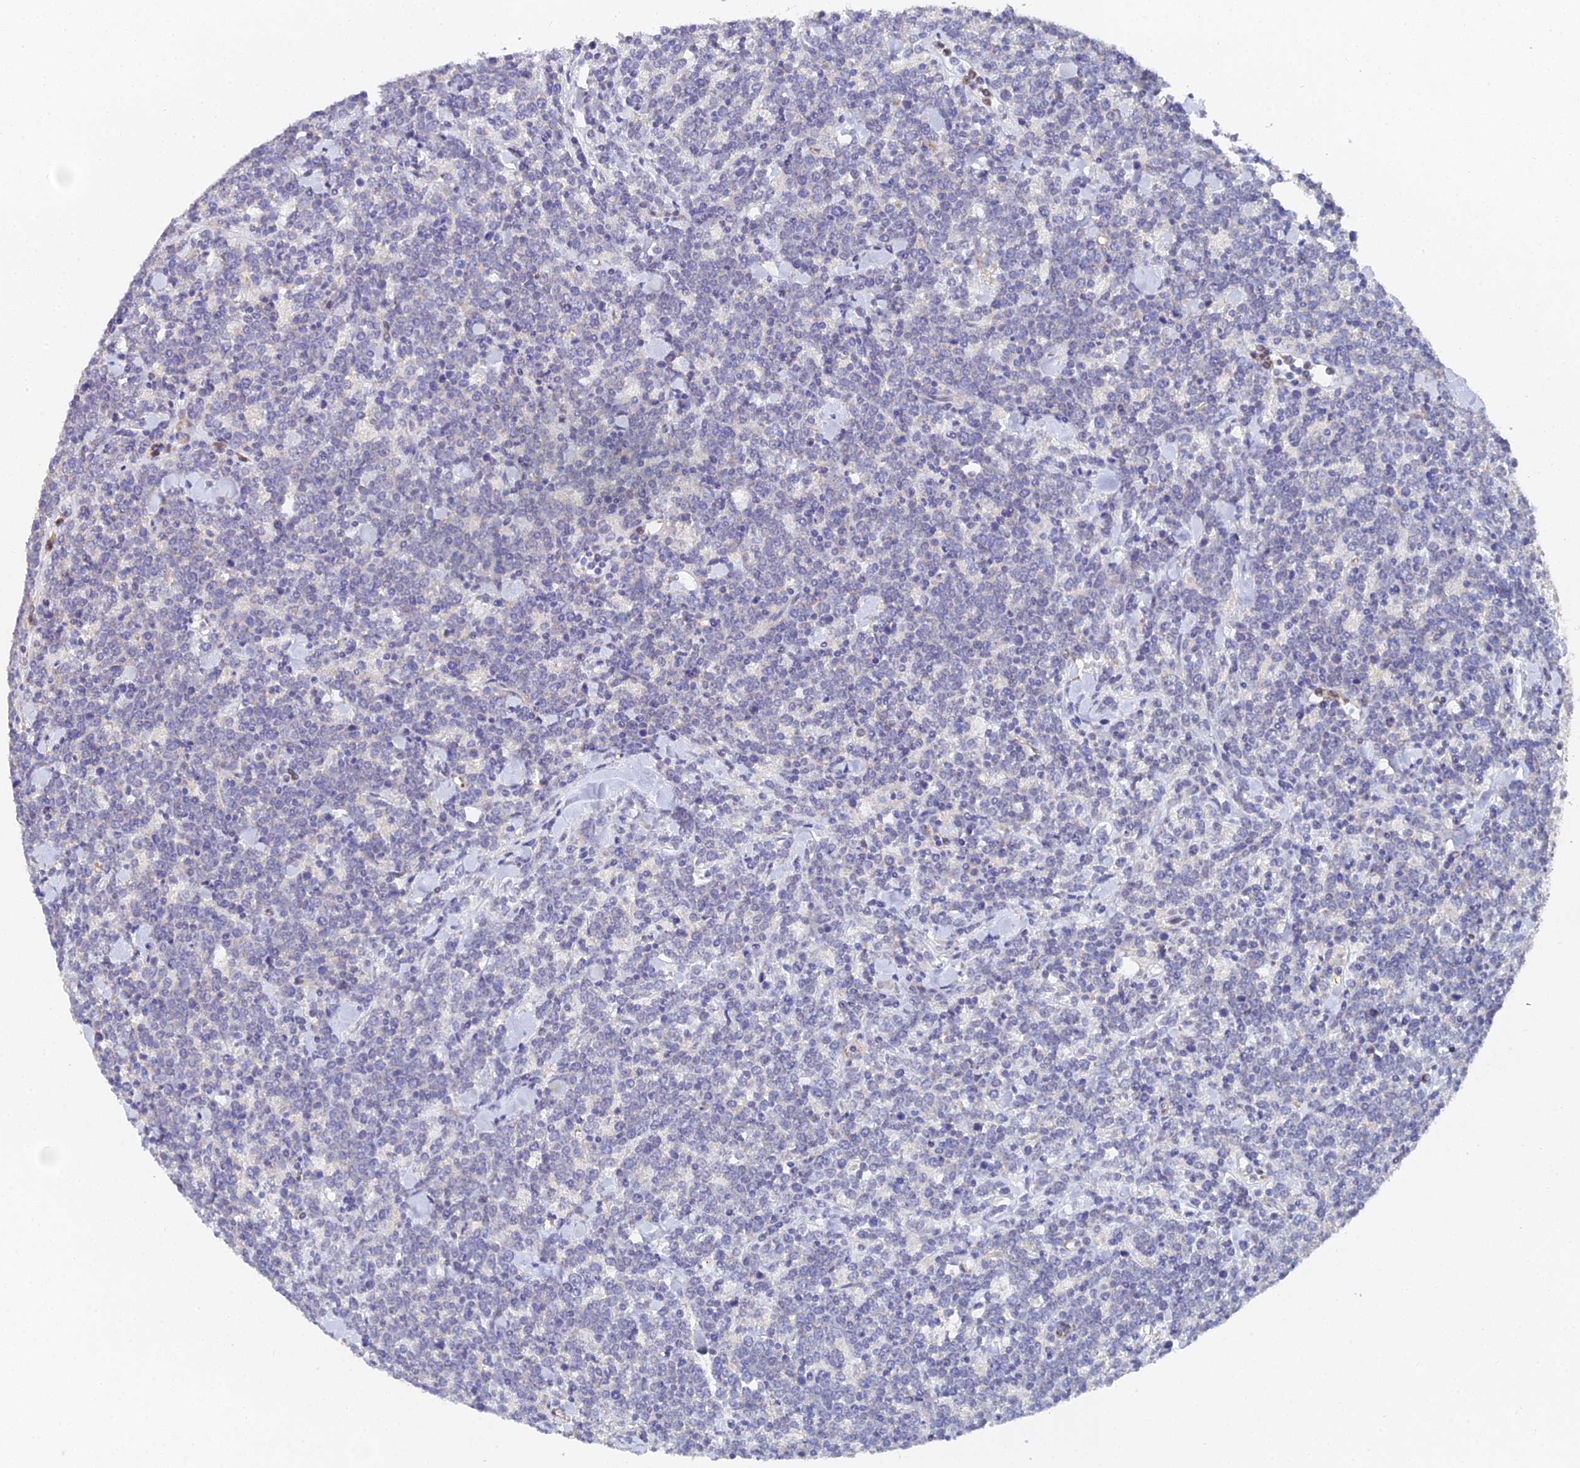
{"staining": {"intensity": "negative", "quantity": "none", "location": "none"}, "tissue": "lymphoma", "cell_type": "Tumor cells", "image_type": "cancer", "snomed": [{"axis": "morphology", "description": "Malignant lymphoma, non-Hodgkin's type, High grade"}, {"axis": "topography", "description": "Small intestine"}], "caption": "DAB (3,3'-diaminobenzidine) immunohistochemical staining of high-grade malignant lymphoma, non-Hodgkin's type reveals no significant positivity in tumor cells.", "gene": "ENSG00000268674", "patient": {"sex": "male", "age": 8}}